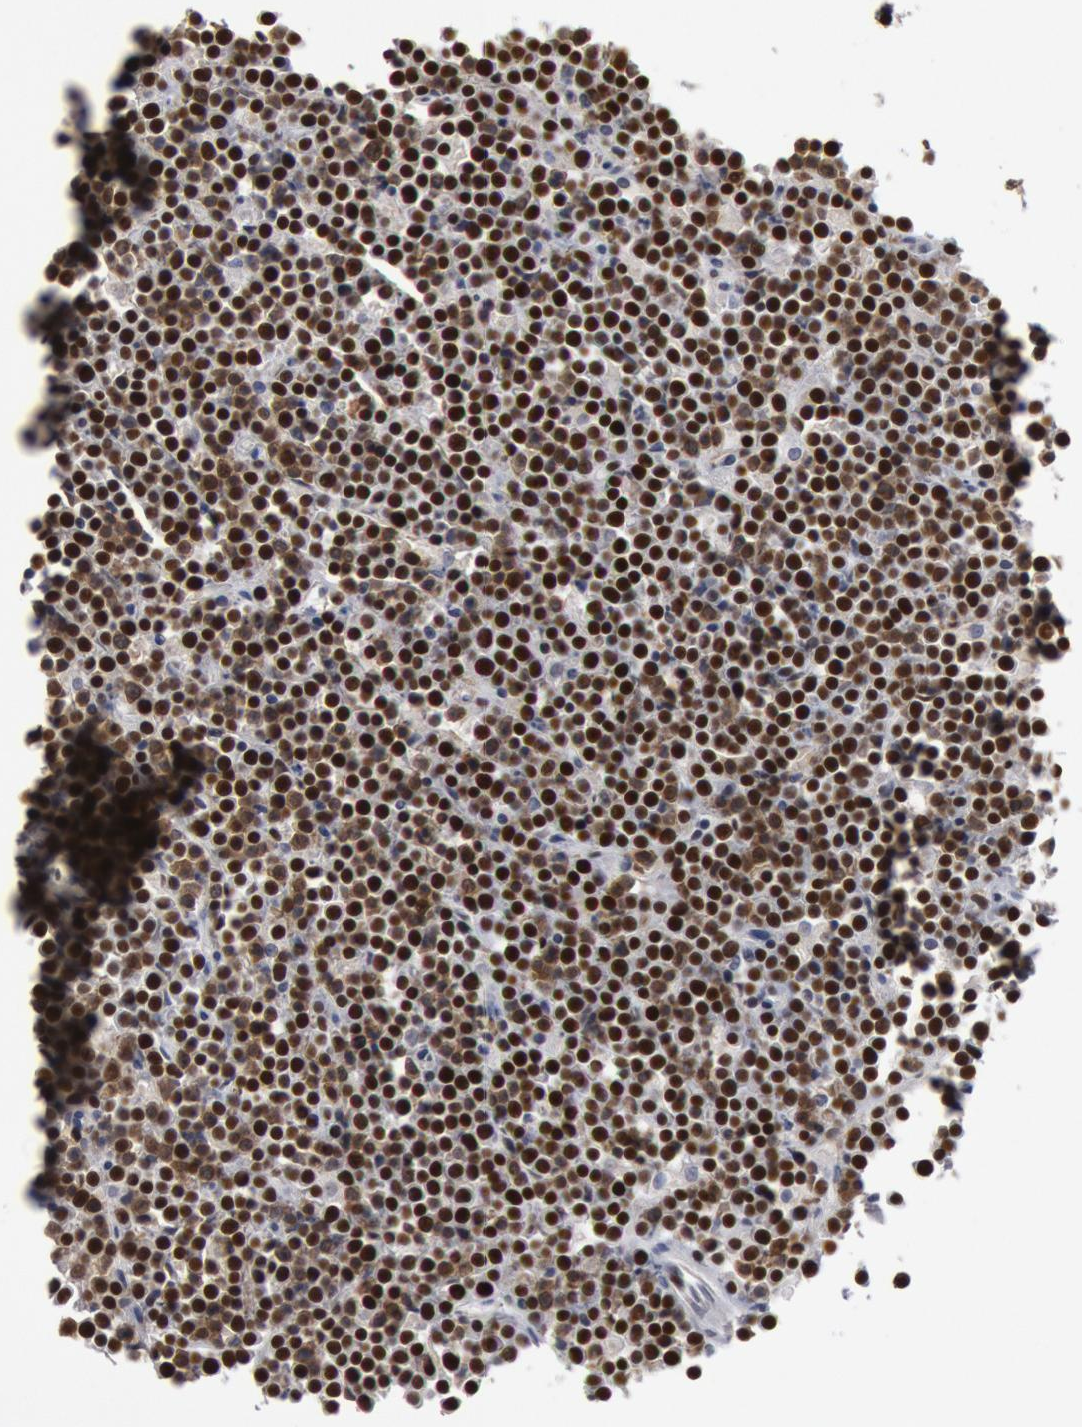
{"staining": {"intensity": "strong", "quantity": ">75%", "location": "nuclear"}, "tissue": "lymphoma", "cell_type": "Tumor cells", "image_type": "cancer", "snomed": [{"axis": "morphology", "description": "Malignant lymphoma, non-Hodgkin's type, High grade"}, {"axis": "topography", "description": "Ovary"}], "caption": "The micrograph reveals a brown stain indicating the presence of a protein in the nuclear of tumor cells in malignant lymphoma, non-Hodgkin's type (high-grade). (IHC, brightfield microscopy, high magnification).", "gene": "WDHD1", "patient": {"sex": "female", "age": 56}}